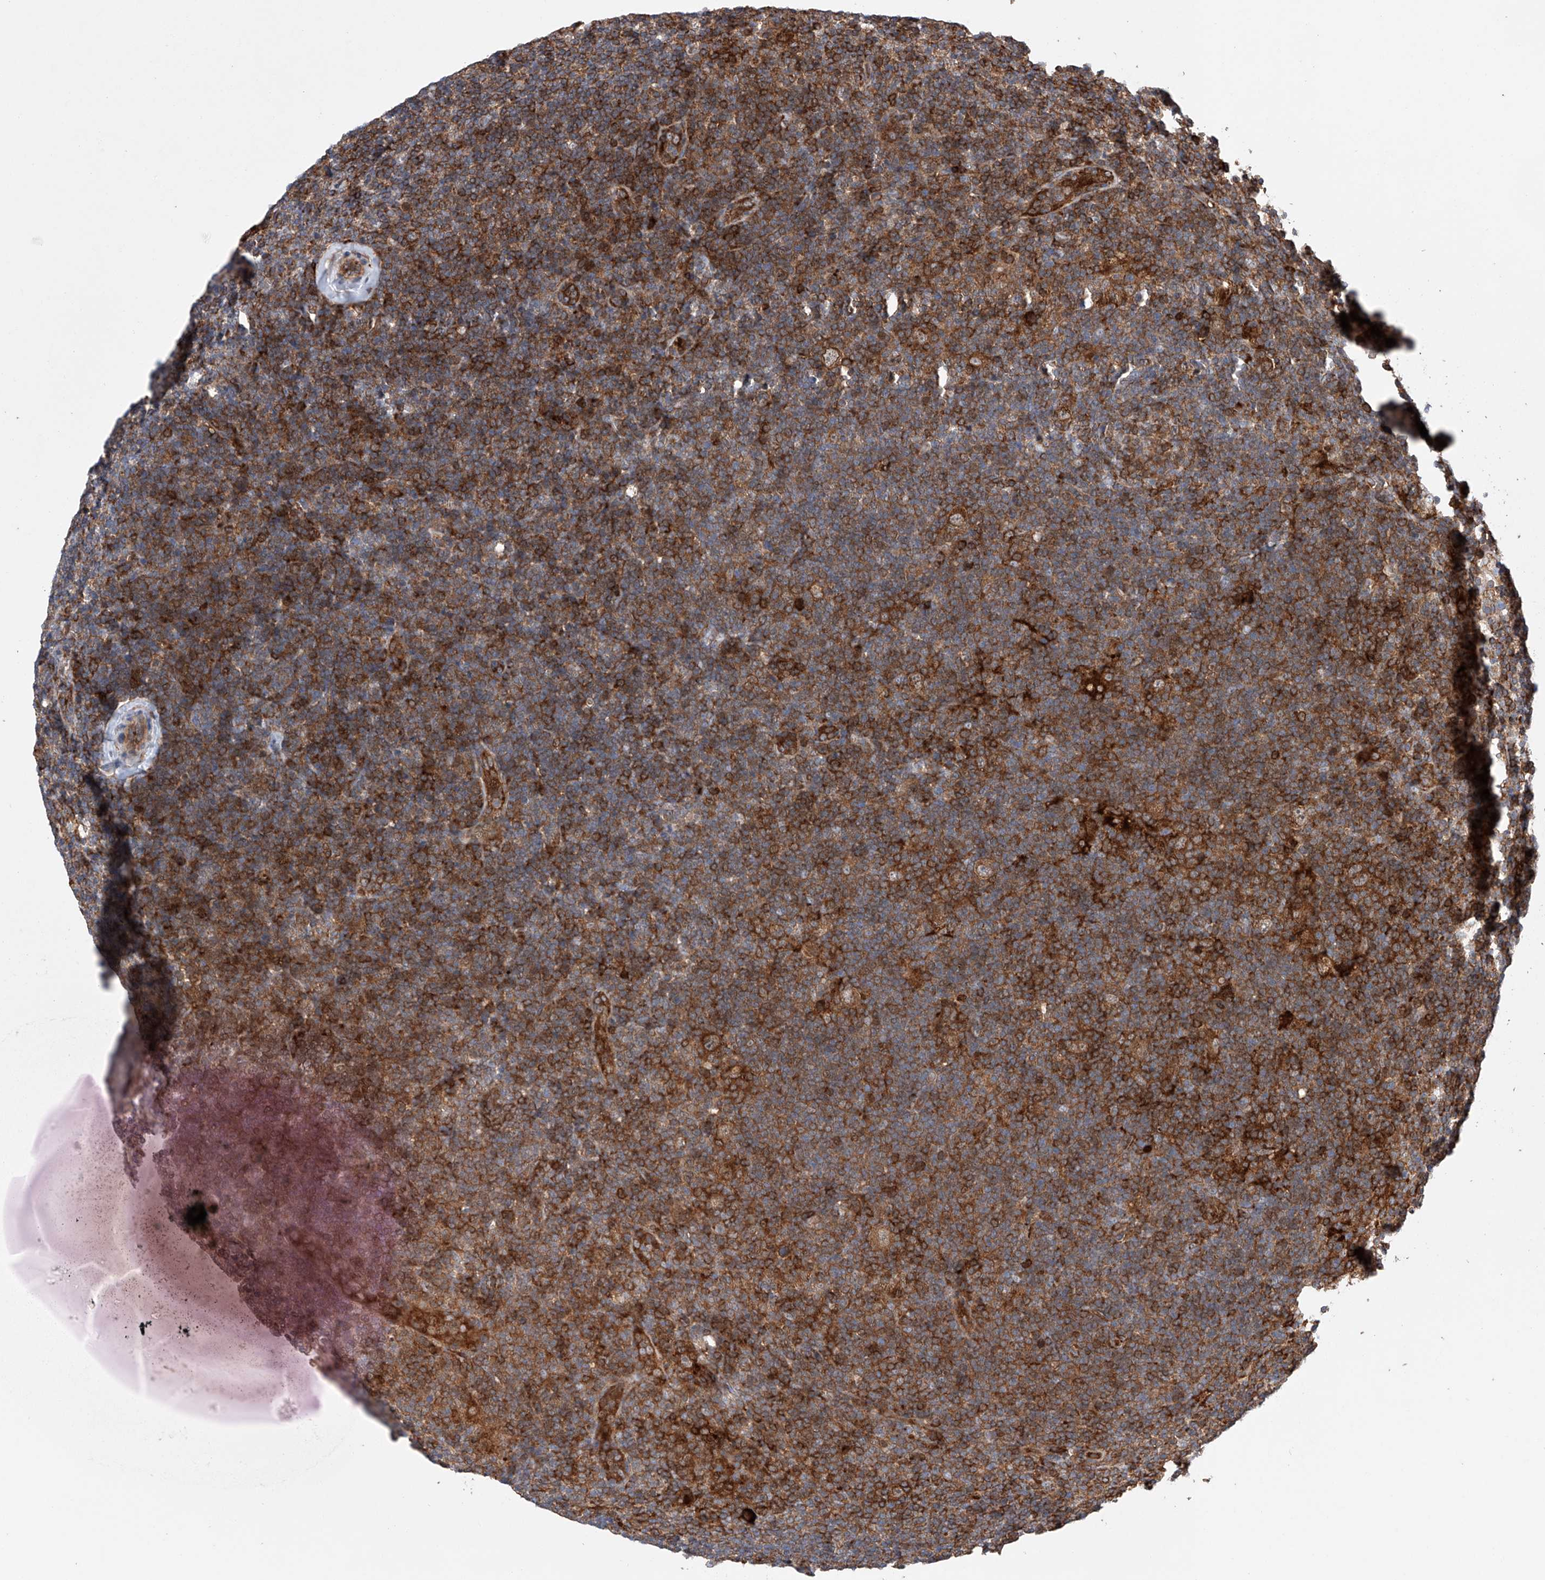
{"staining": {"intensity": "moderate", "quantity": ">75%", "location": "cytoplasmic/membranous"}, "tissue": "lymphoma", "cell_type": "Tumor cells", "image_type": "cancer", "snomed": [{"axis": "morphology", "description": "Hodgkin's disease, NOS"}, {"axis": "topography", "description": "Lymph node"}], "caption": "This micrograph exhibits immunohistochemistry staining of lymphoma, with medium moderate cytoplasmic/membranous positivity in approximately >75% of tumor cells.", "gene": "TIMM23", "patient": {"sex": "female", "age": 57}}